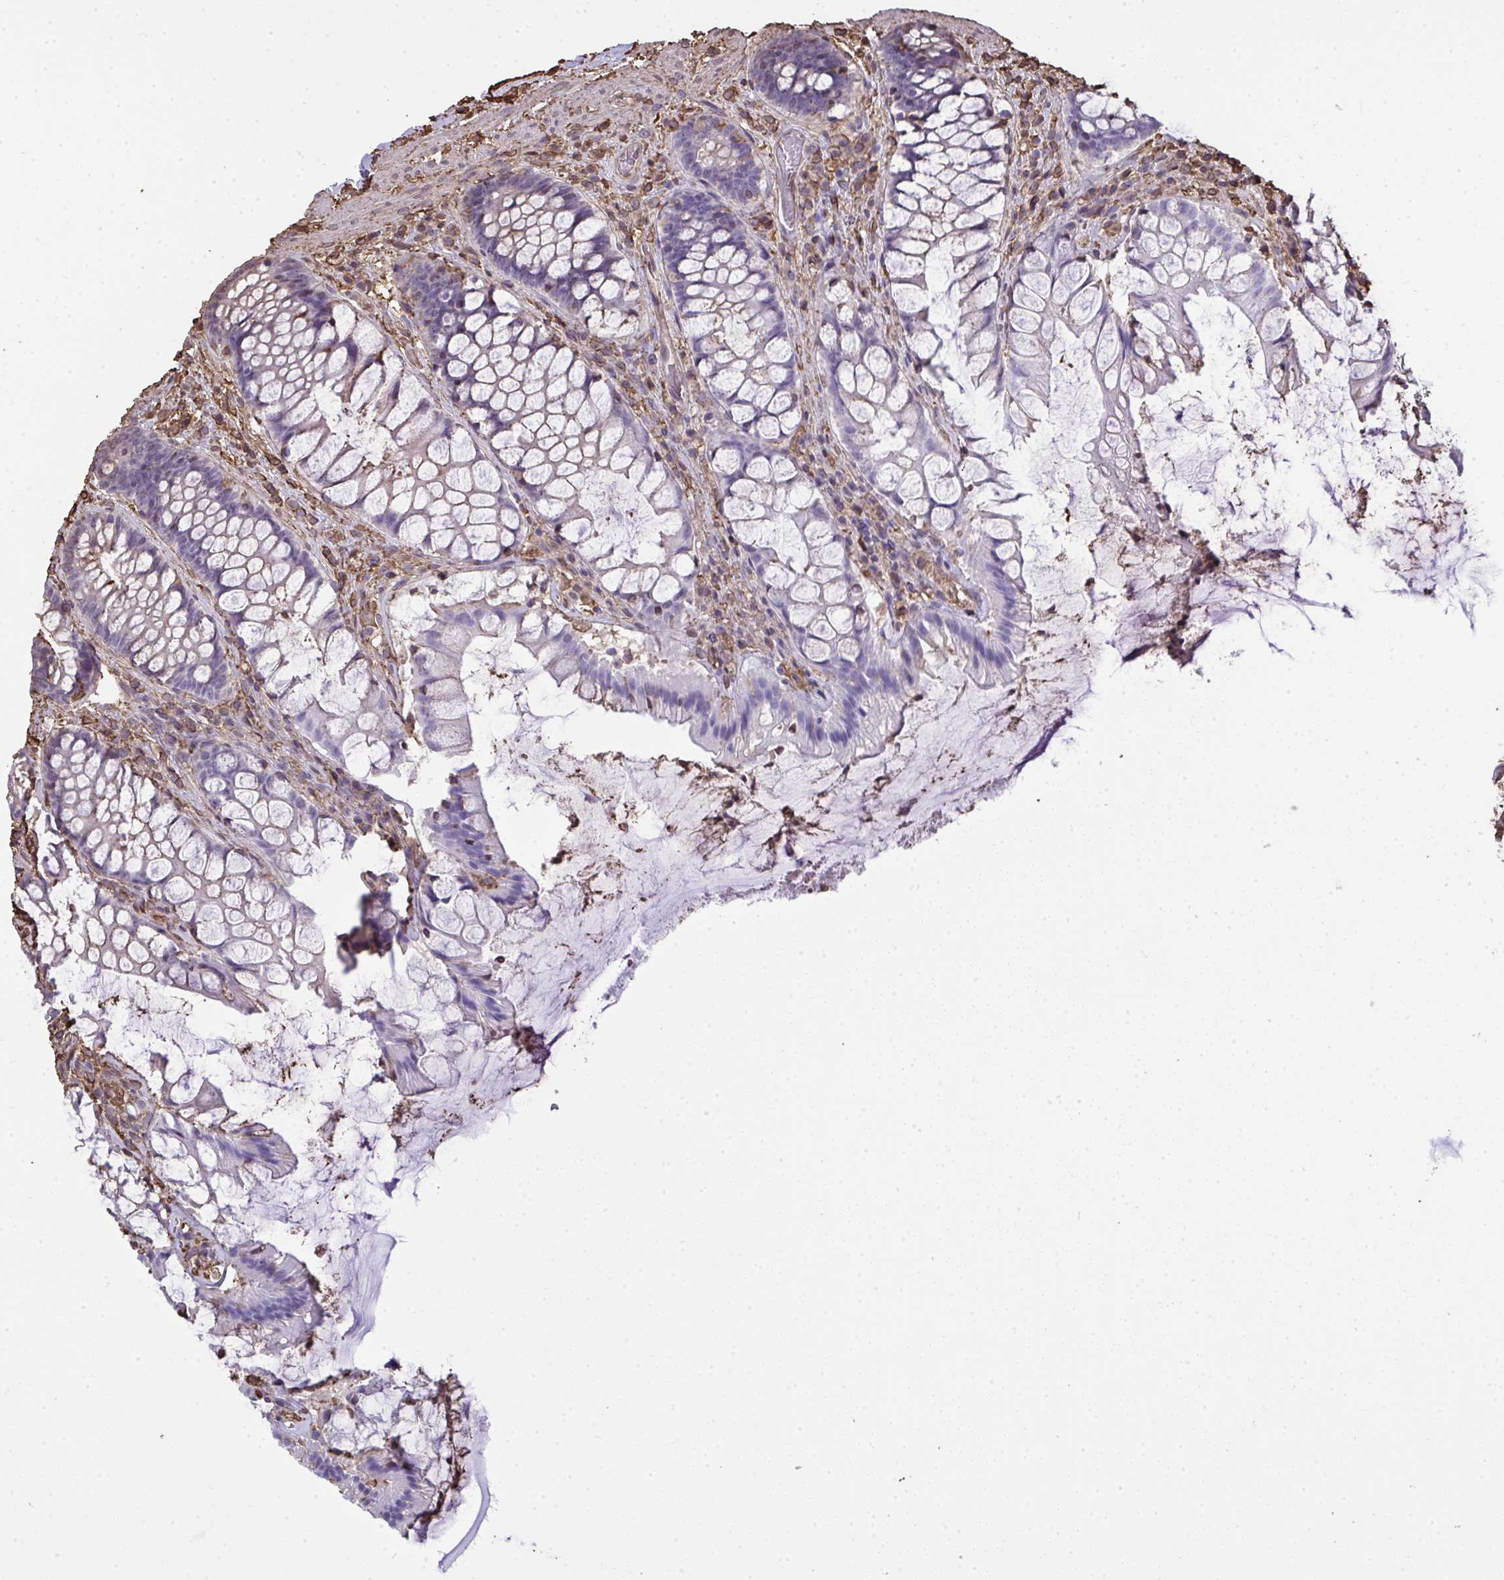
{"staining": {"intensity": "negative", "quantity": "none", "location": "none"}, "tissue": "rectum", "cell_type": "Glandular cells", "image_type": "normal", "snomed": [{"axis": "morphology", "description": "Normal tissue, NOS"}, {"axis": "topography", "description": "Rectum"}], "caption": "Image shows no significant protein positivity in glandular cells of normal rectum. Brightfield microscopy of IHC stained with DAB (3,3'-diaminobenzidine) (brown) and hematoxylin (blue), captured at high magnification.", "gene": "ANXA5", "patient": {"sex": "female", "age": 58}}